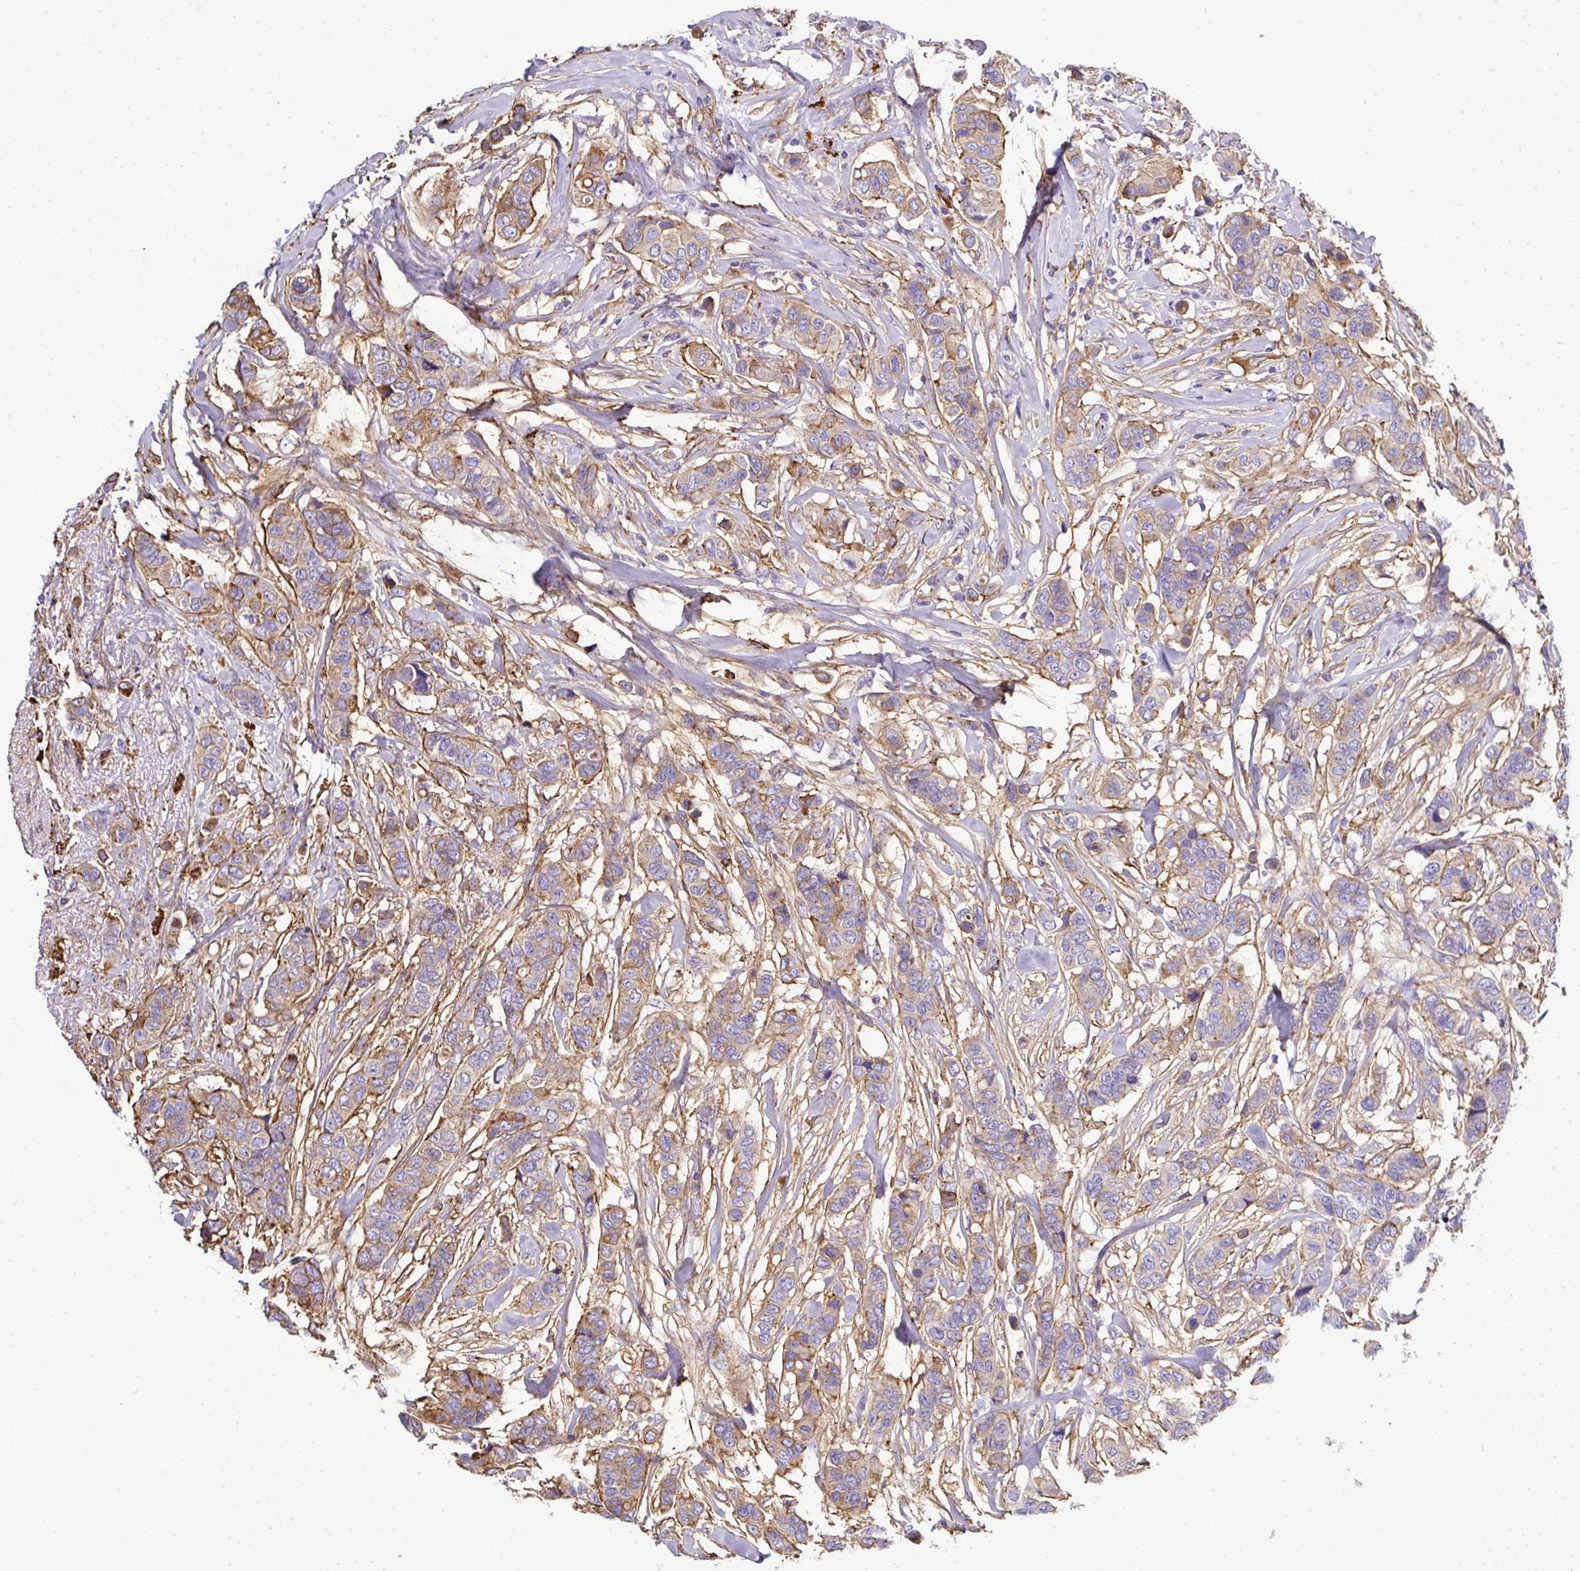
{"staining": {"intensity": "moderate", "quantity": "<25%", "location": "cytoplasmic/membranous"}, "tissue": "breast cancer", "cell_type": "Tumor cells", "image_type": "cancer", "snomed": [{"axis": "morphology", "description": "Lobular carcinoma"}, {"axis": "topography", "description": "Breast"}], "caption": "This photomicrograph exhibits immunohistochemistry (IHC) staining of breast lobular carcinoma, with low moderate cytoplasmic/membranous positivity in approximately <25% of tumor cells.", "gene": "MAGEB5", "patient": {"sex": "female", "age": 51}}